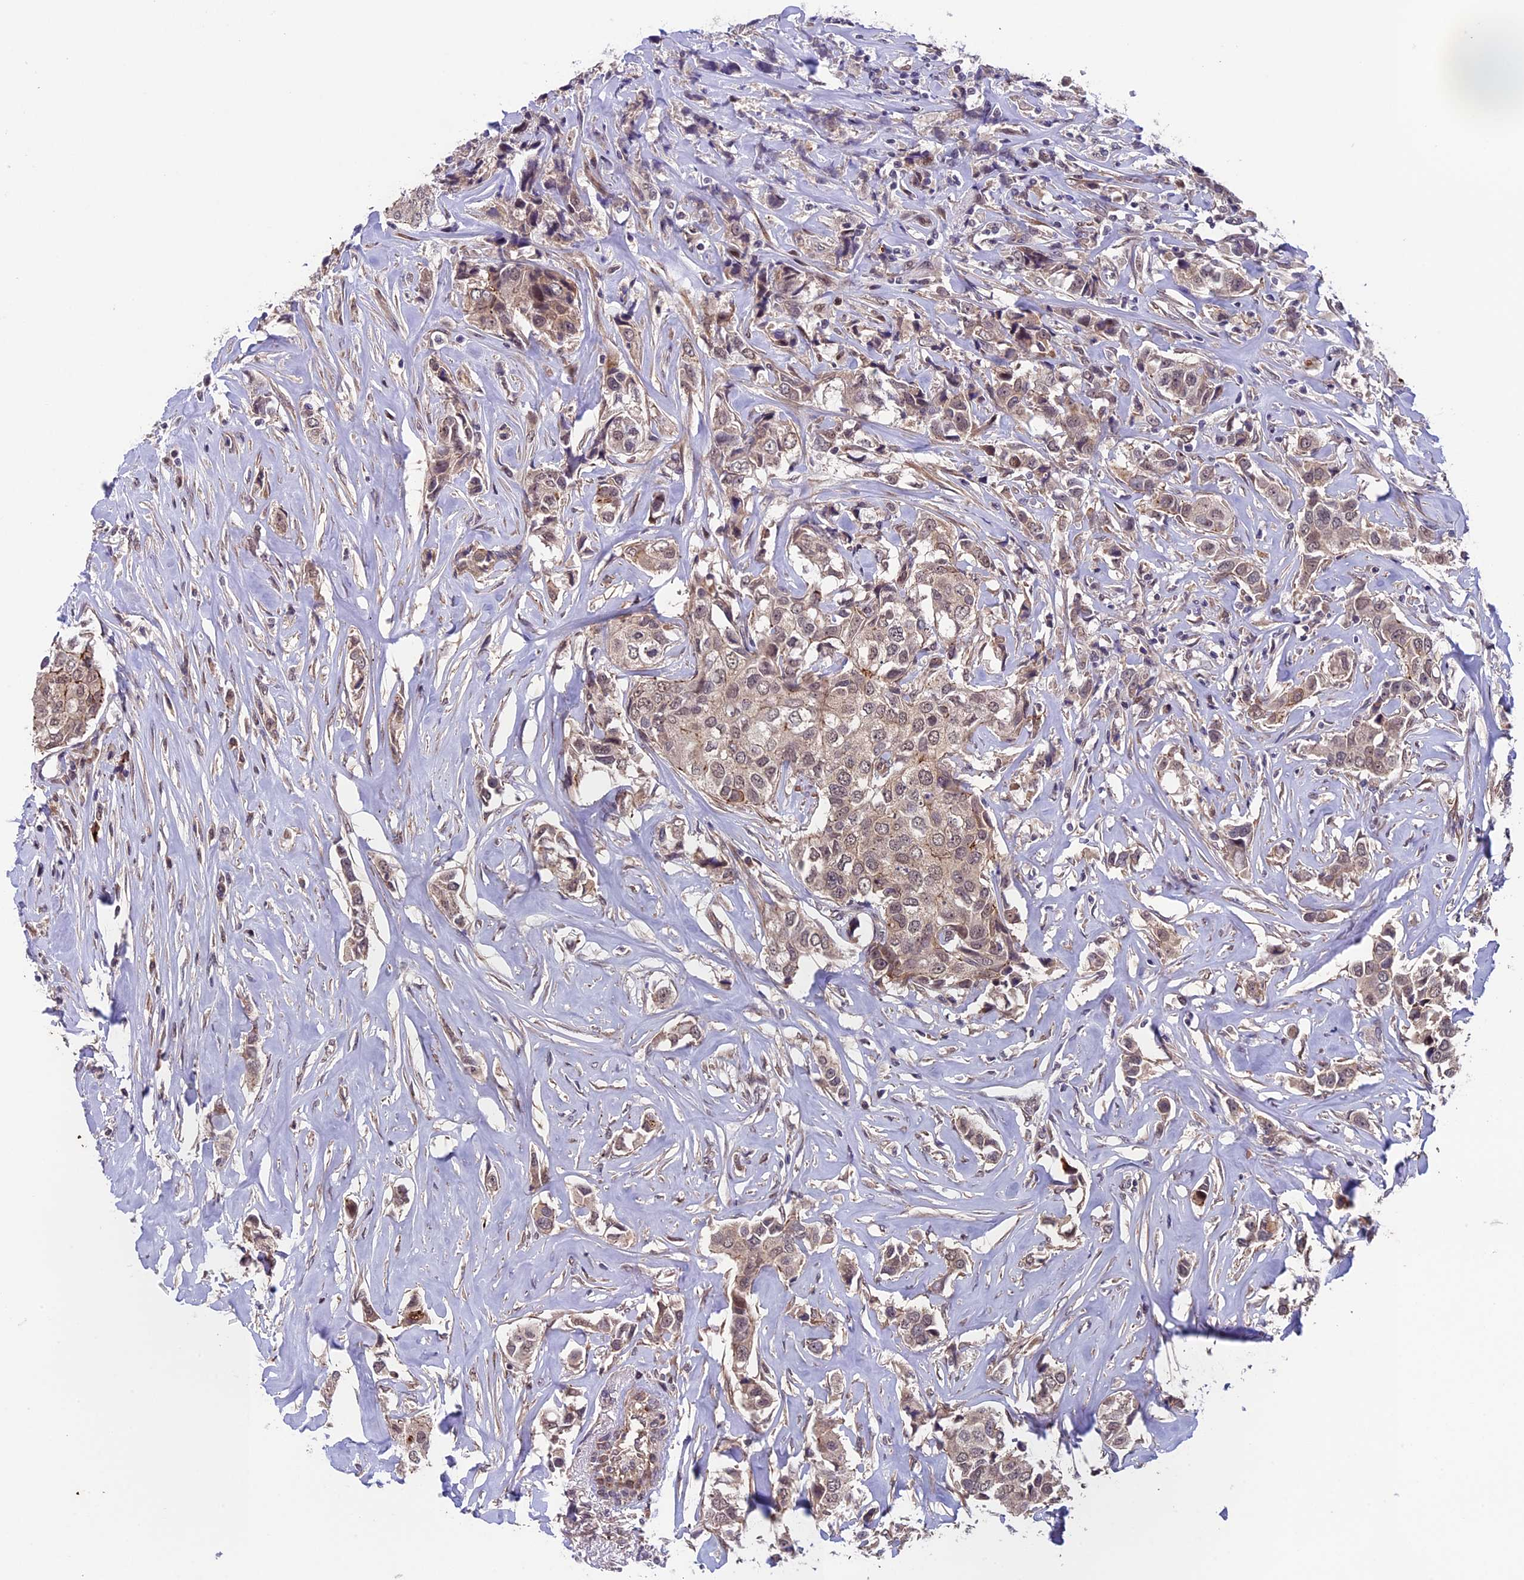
{"staining": {"intensity": "moderate", "quantity": ">75%", "location": "cytoplasmic/membranous"}, "tissue": "breast cancer", "cell_type": "Tumor cells", "image_type": "cancer", "snomed": [{"axis": "morphology", "description": "Duct carcinoma"}, {"axis": "topography", "description": "Breast"}], "caption": "Immunohistochemistry (IHC) of breast intraductal carcinoma reveals medium levels of moderate cytoplasmic/membranous positivity in about >75% of tumor cells.", "gene": "SIPA1L3", "patient": {"sex": "female", "age": 80}}